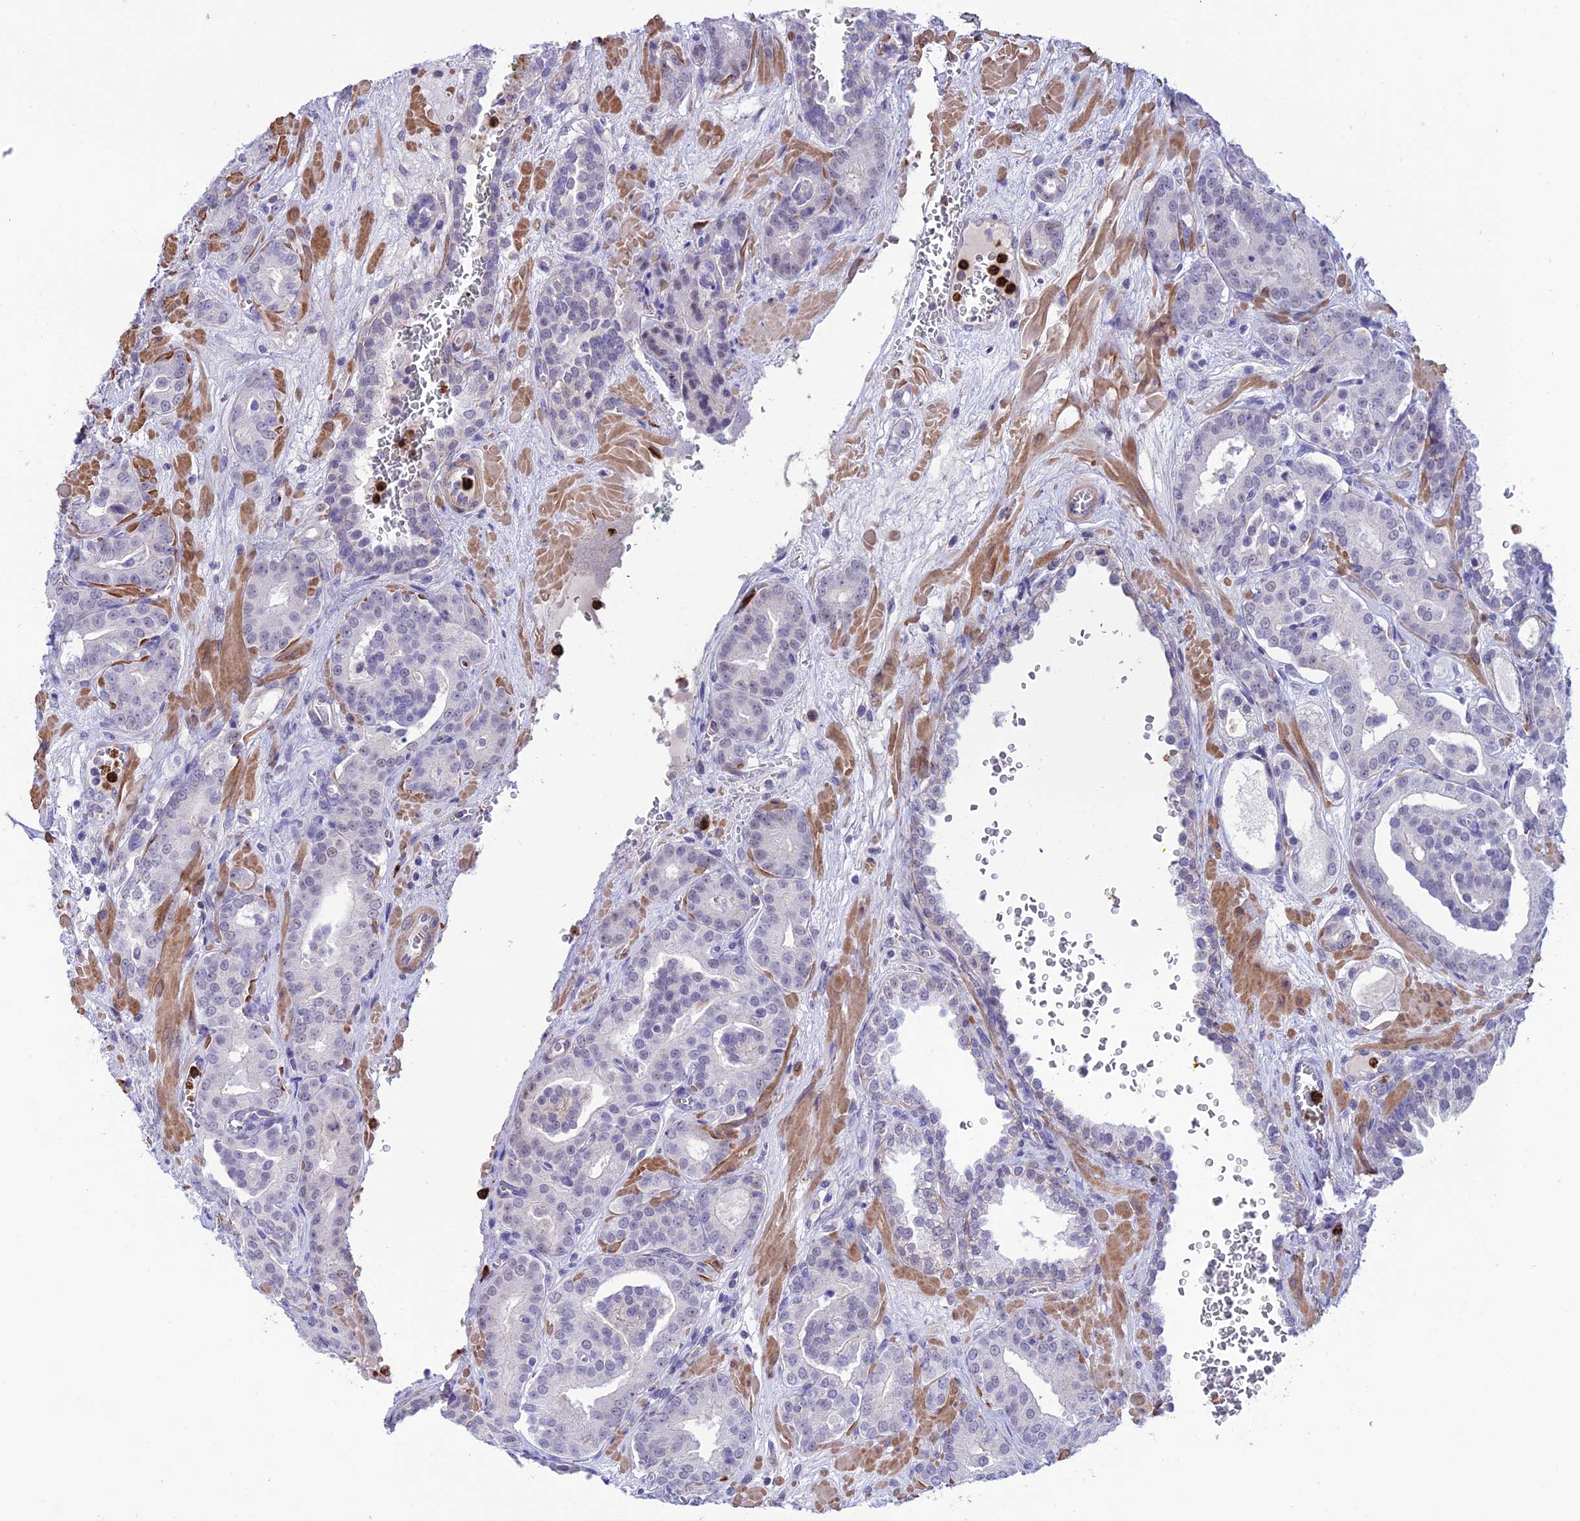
{"staining": {"intensity": "negative", "quantity": "none", "location": "none"}, "tissue": "prostate cancer", "cell_type": "Tumor cells", "image_type": "cancer", "snomed": [{"axis": "morphology", "description": "Adenocarcinoma, High grade"}, {"axis": "topography", "description": "Prostate"}], "caption": "This is a photomicrograph of IHC staining of prostate cancer (adenocarcinoma (high-grade)), which shows no expression in tumor cells. The staining is performed using DAB brown chromogen with nuclei counter-stained in using hematoxylin.", "gene": "COL6A6", "patient": {"sex": "male", "age": 66}}